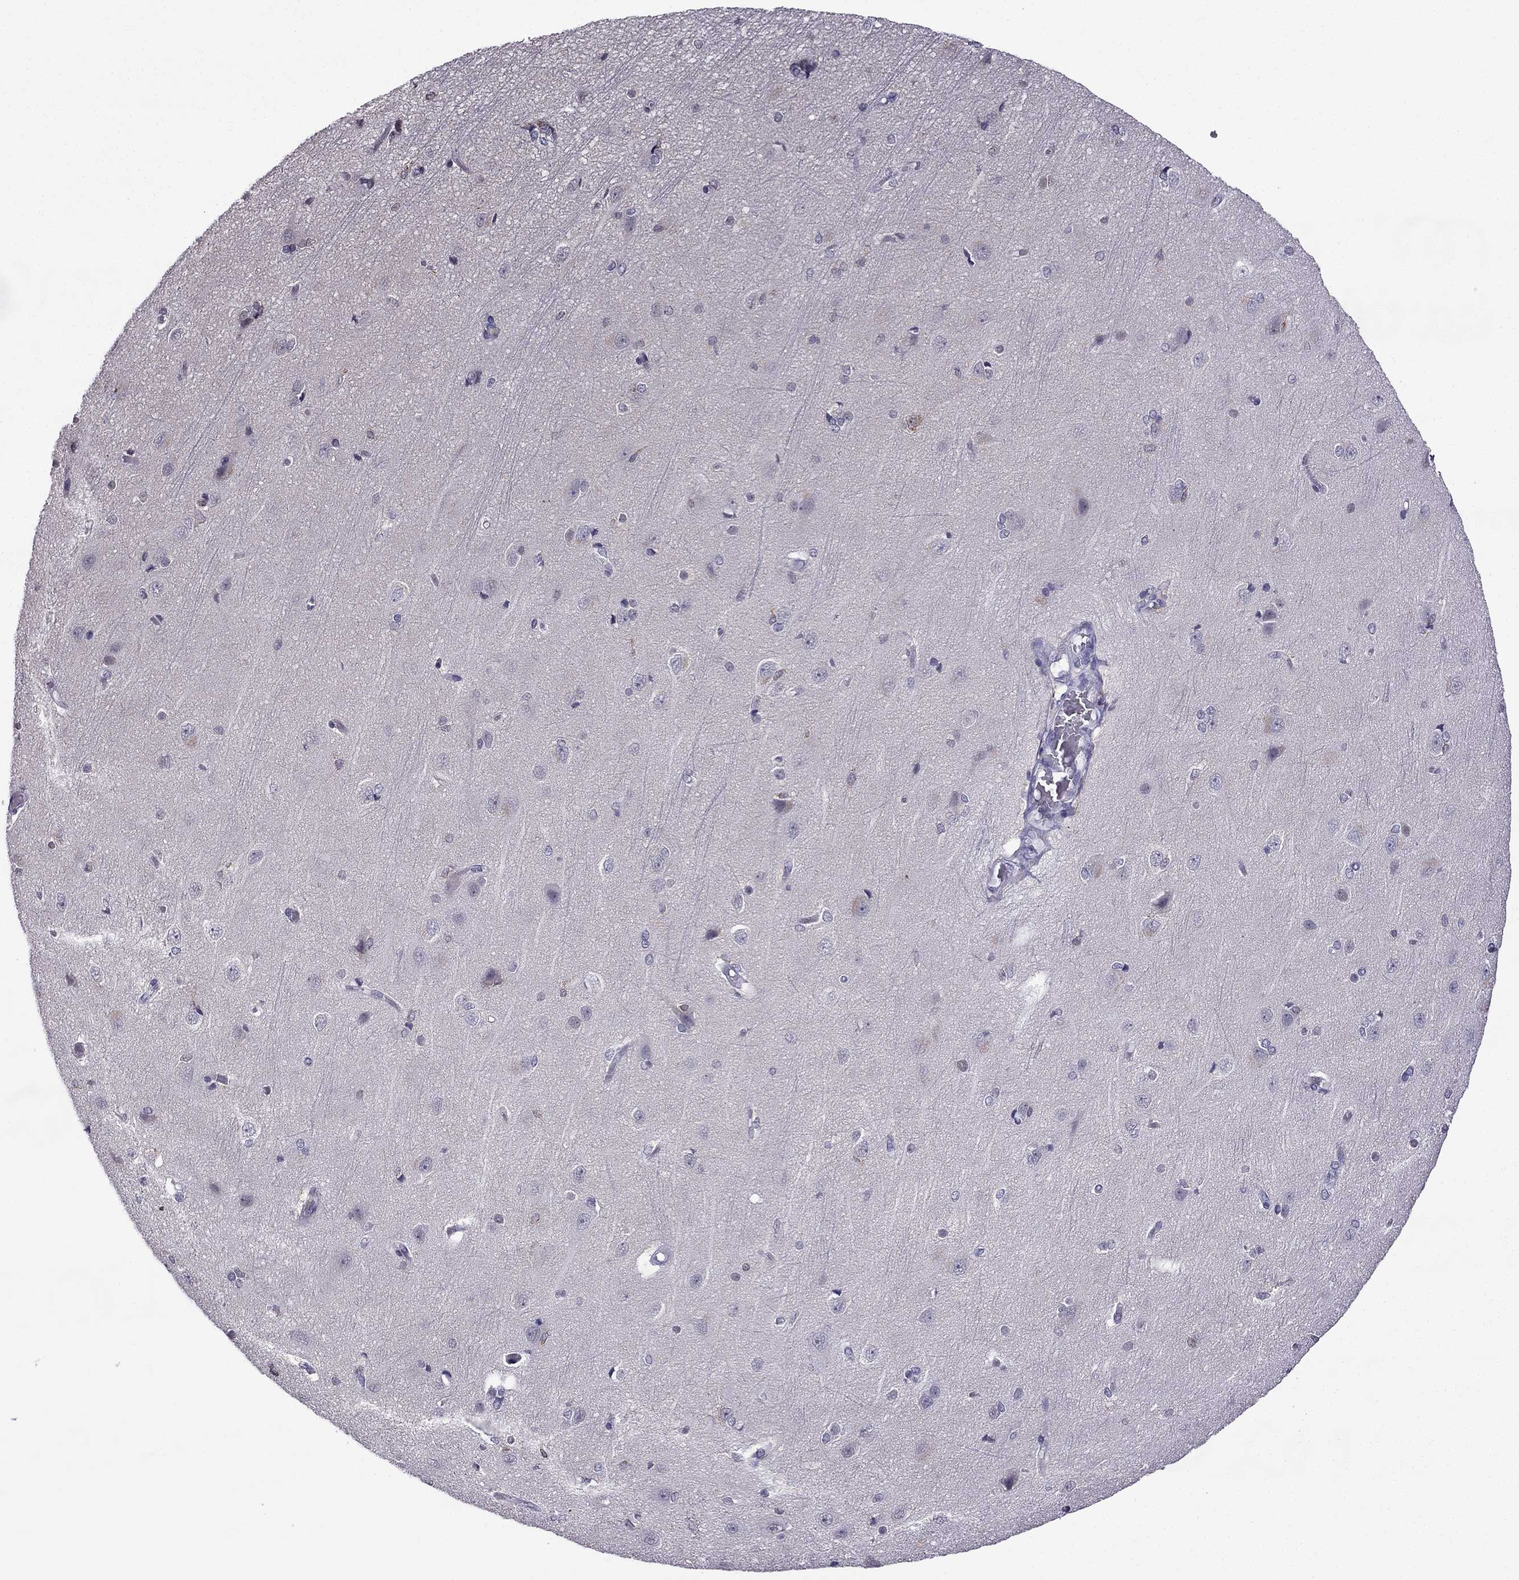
{"staining": {"intensity": "negative", "quantity": "none", "location": "none"}, "tissue": "cerebral cortex", "cell_type": "Endothelial cells", "image_type": "normal", "snomed": [{"axis": "morphology", "description": "Normal tissue, NOS"}, {"axis": "topography", "description": "Cerebral cortex"}], "caption": "The IHC micrograph has no significant staining in endothelial cells of cerebral cortex.", "gene": "CCK", "patient": {"sex": "male", "age": 37}}